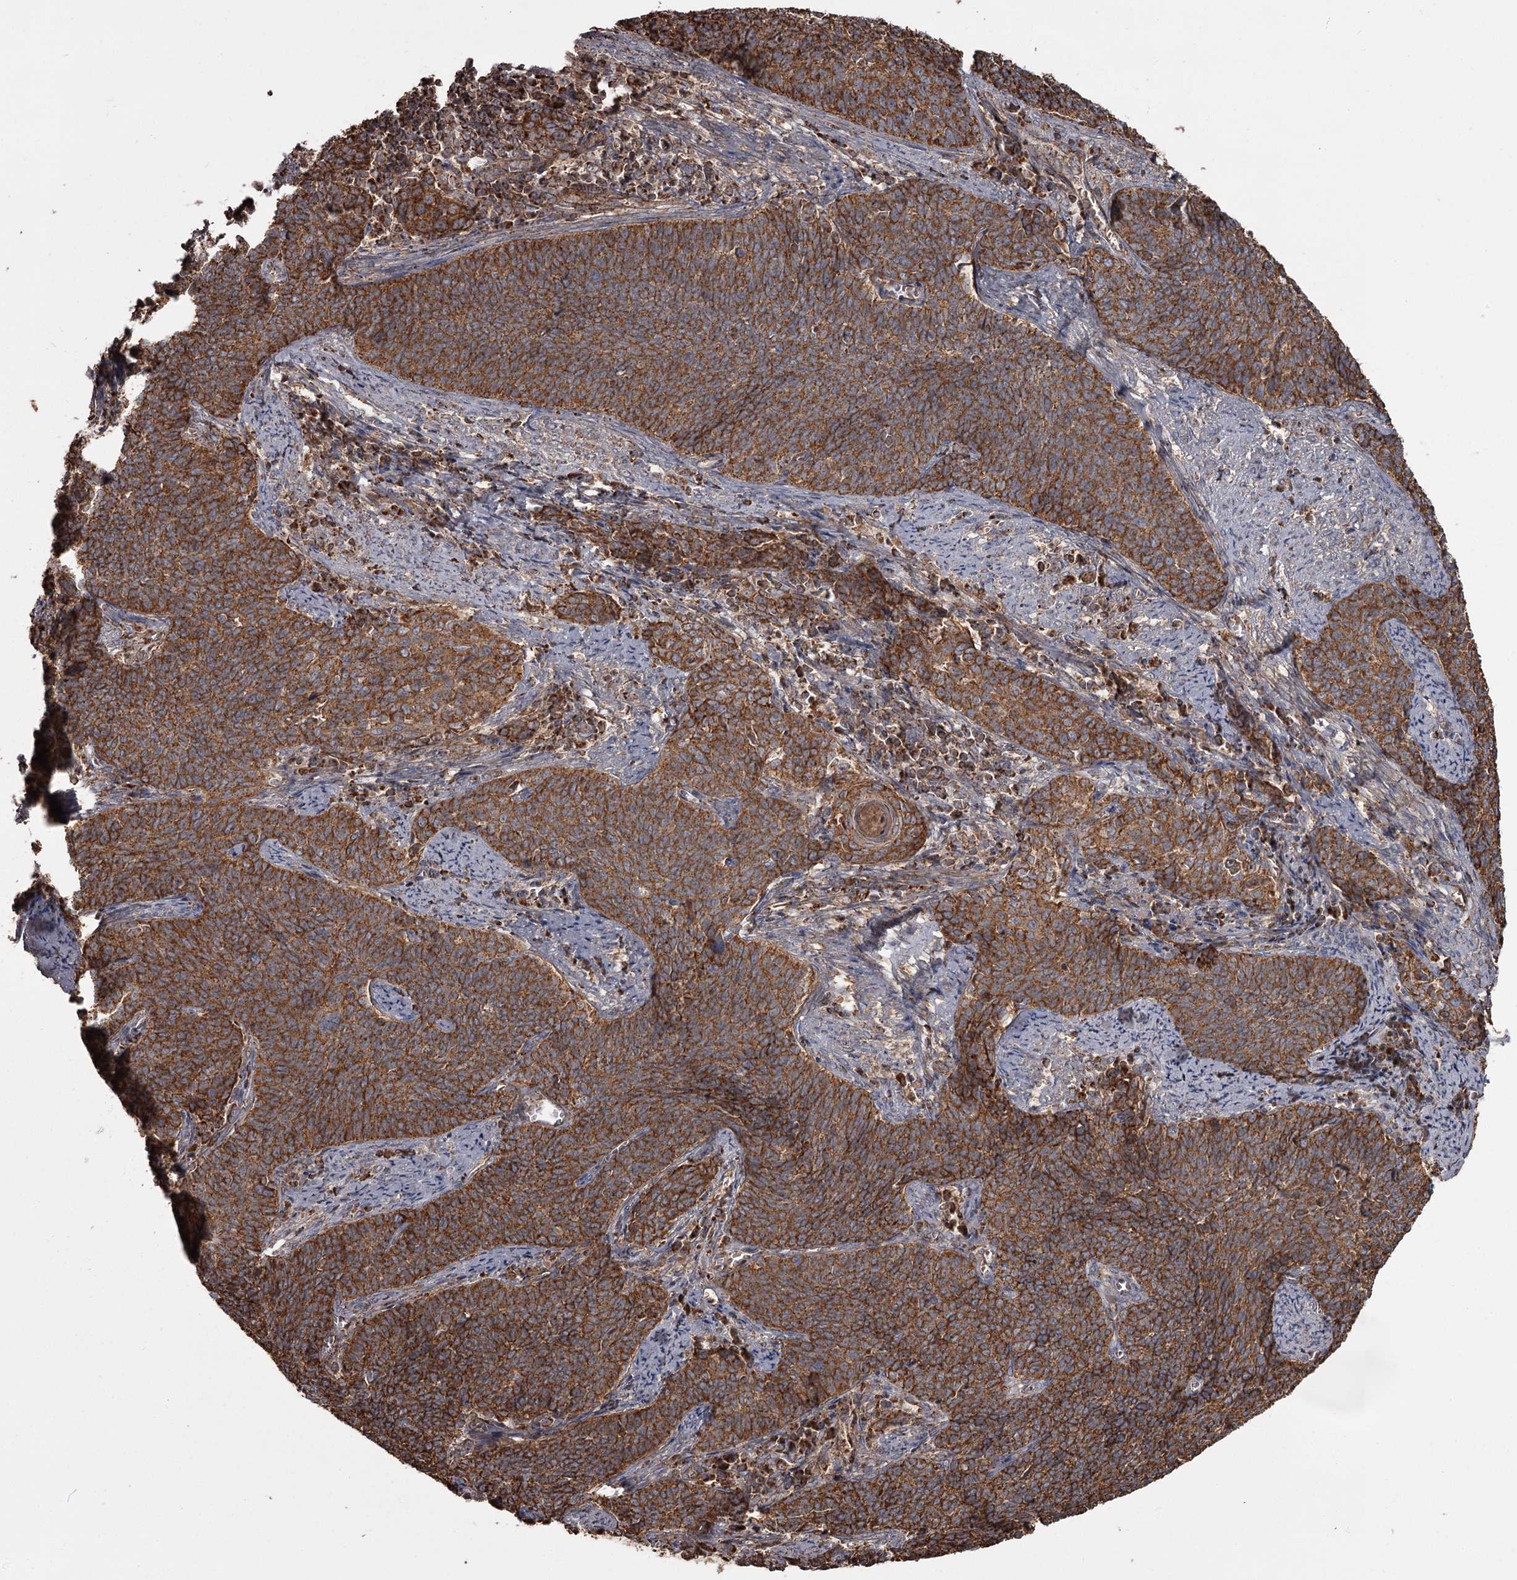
{"staining": {"intensity": "strong", "quantity": ">75%", "location": "cytoplasmic/membranous"}, "tissue": "cervical cancer", "cell_type": "Tumor cells", "image_type": "cancer", "snomed": [{"axis": "morphology", "description": "Squamous cell carcinoma, NOS"}, {"axis": "topography", "description": "Cervix"}], "caption": "Immunohistochemical staining of cervical cancer reveals strong cytoplasmic/membranous protein staining in approximately >75% of tumor cells. Using DAB (brown) and hematoxylin (blue) stains, captured at high magnification using brightfield microscopy.", "gene": "THAP9", "patient": {"sex": "female", "age": 39}}